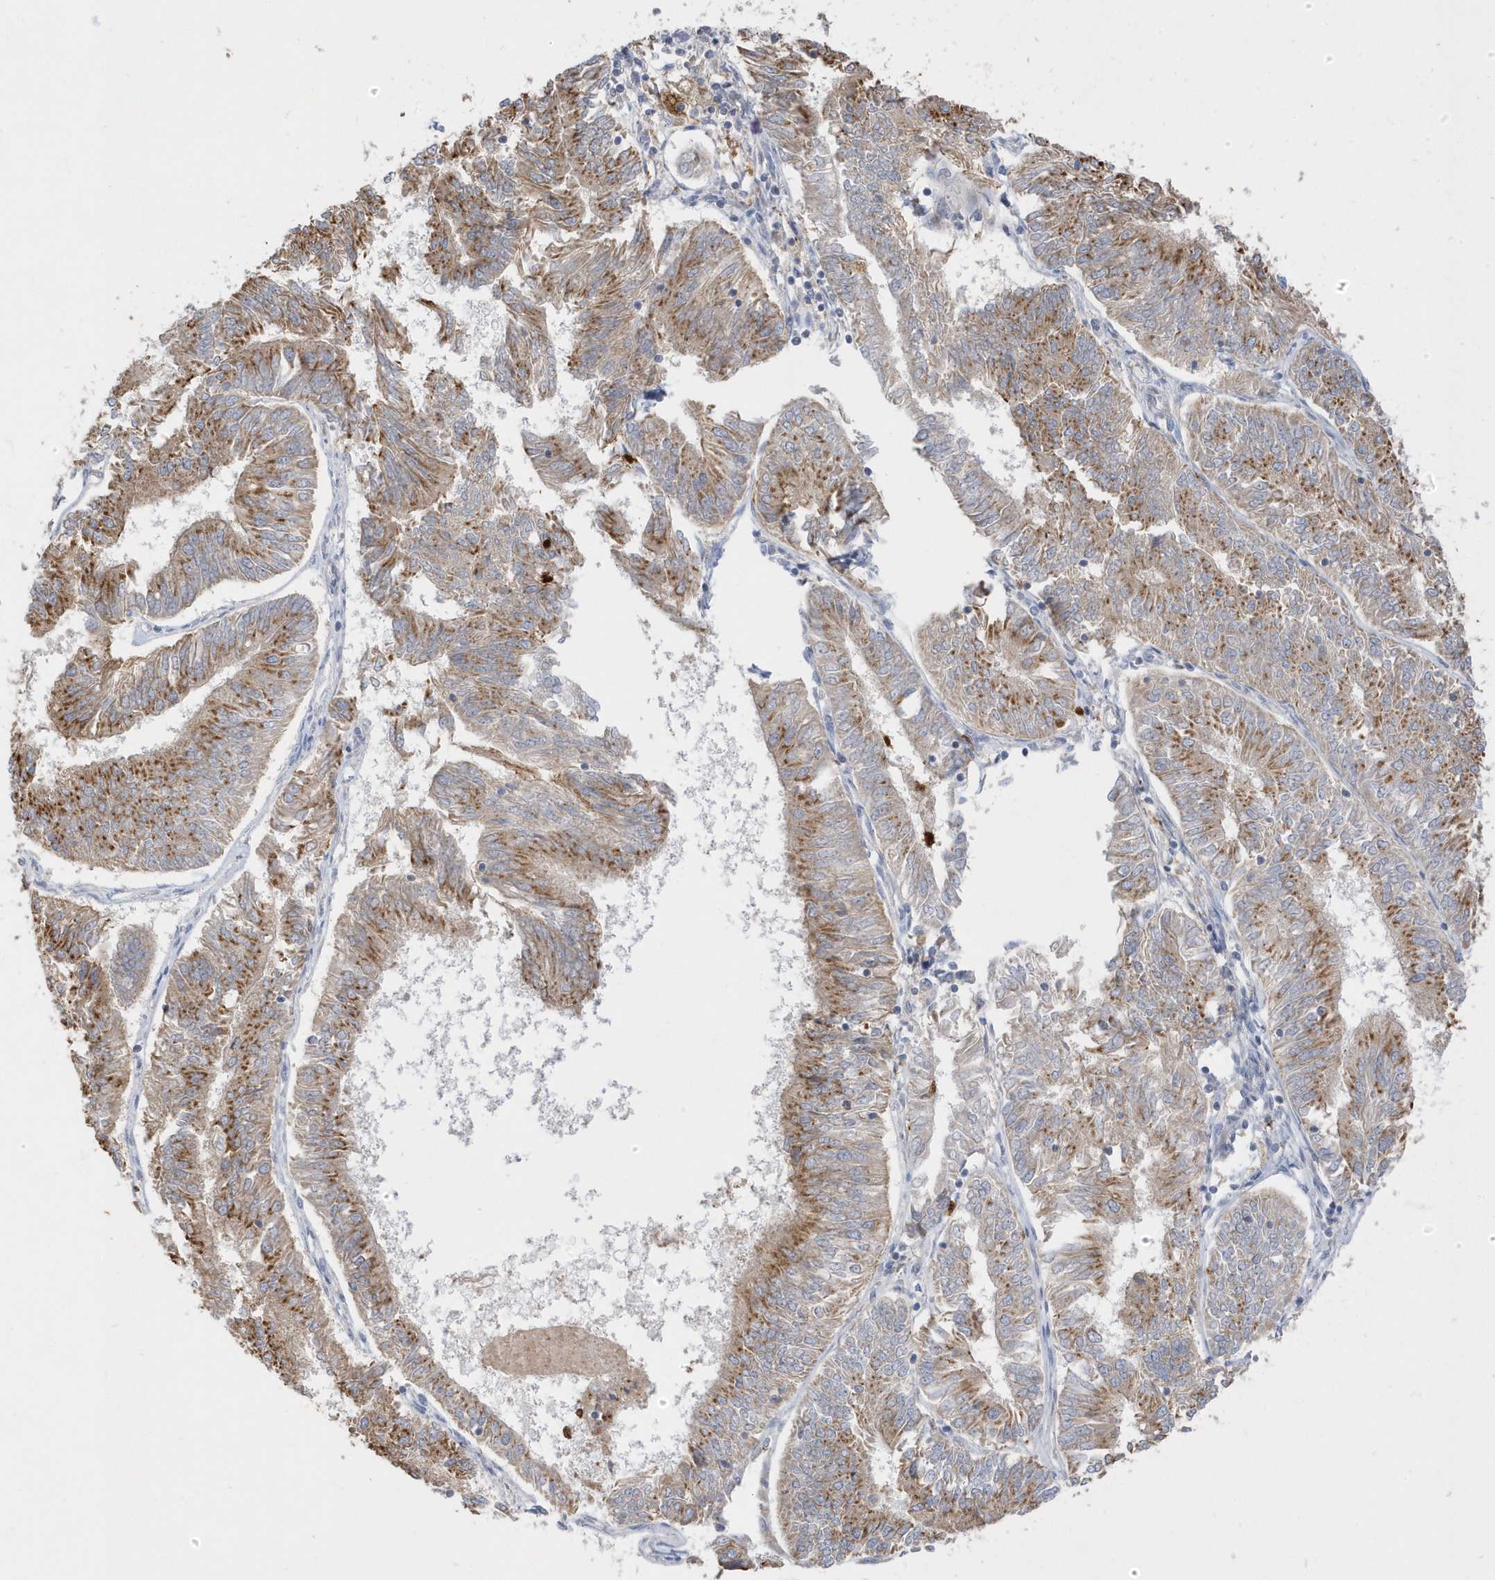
{"staining": {"intensity": "moderate", "quantity": ">75%", "location": "cytoplasmic/membranous"}, "tissue": "endometrial cancer", "cell_type": "Tumor cells", "image_type": "cancer", "snomed": [{"axis": "morphology", "description": "Adenocarcinoma, NOS"}, {"axis": "topography", "description": "Endometrium"}], "caption": "Immunohistochemical staining of human endometrial cancer shows medium levels of moderate cytoplasmic/membranous protein staining in approximately >75% of tumor cells.", "gene": "DPP9", "patient": {"sex": "female", "age": 58}}